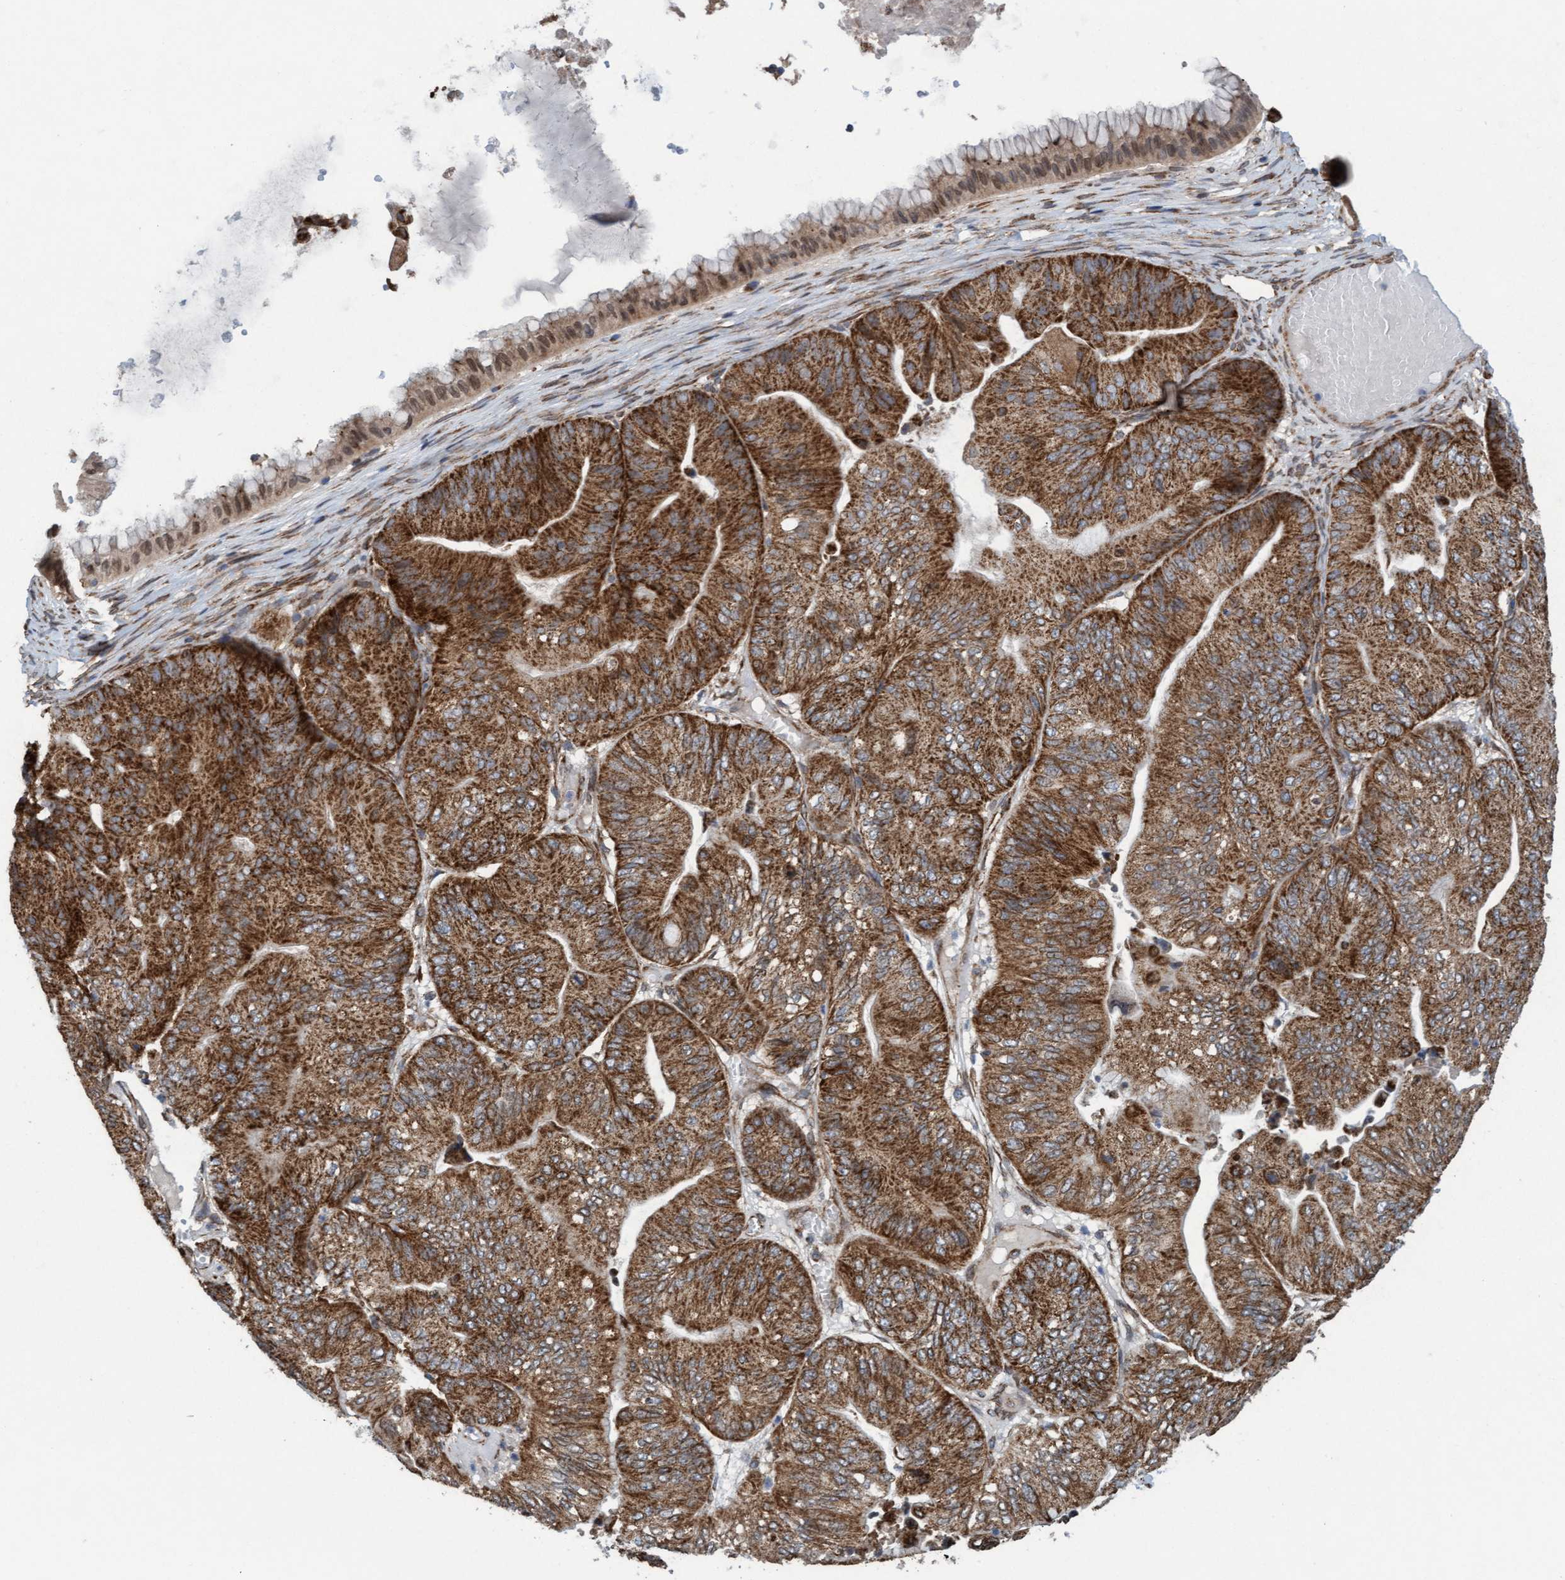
{"staining": {"intensity": "strong", "quantity": ">75%", "location": "cytoplasmic/membranous"}, "tissue": "ovarian cancer", "cell_type": "Tumor cells", "image_type": "cancer", "snomed": [{"axis": "morphology", "description": "Cystadenocarcinoma, mucinous, NOS"}, {"axis": "topography", "description": "Ovary"}], "caption": "Immunohistochemical staining of ovarian cancer (mucinous cystadenocarcinoma) exhibits high levels of strong cytoplasmic/membranous protein expression in about >75% of tumor cells. (DAB (3,3'-diaminobenzidine) = brown stain, brightfield microscopy at high magnification).", "gene": "MRPS23", "patient": {"sex": "female", "age": 61}}